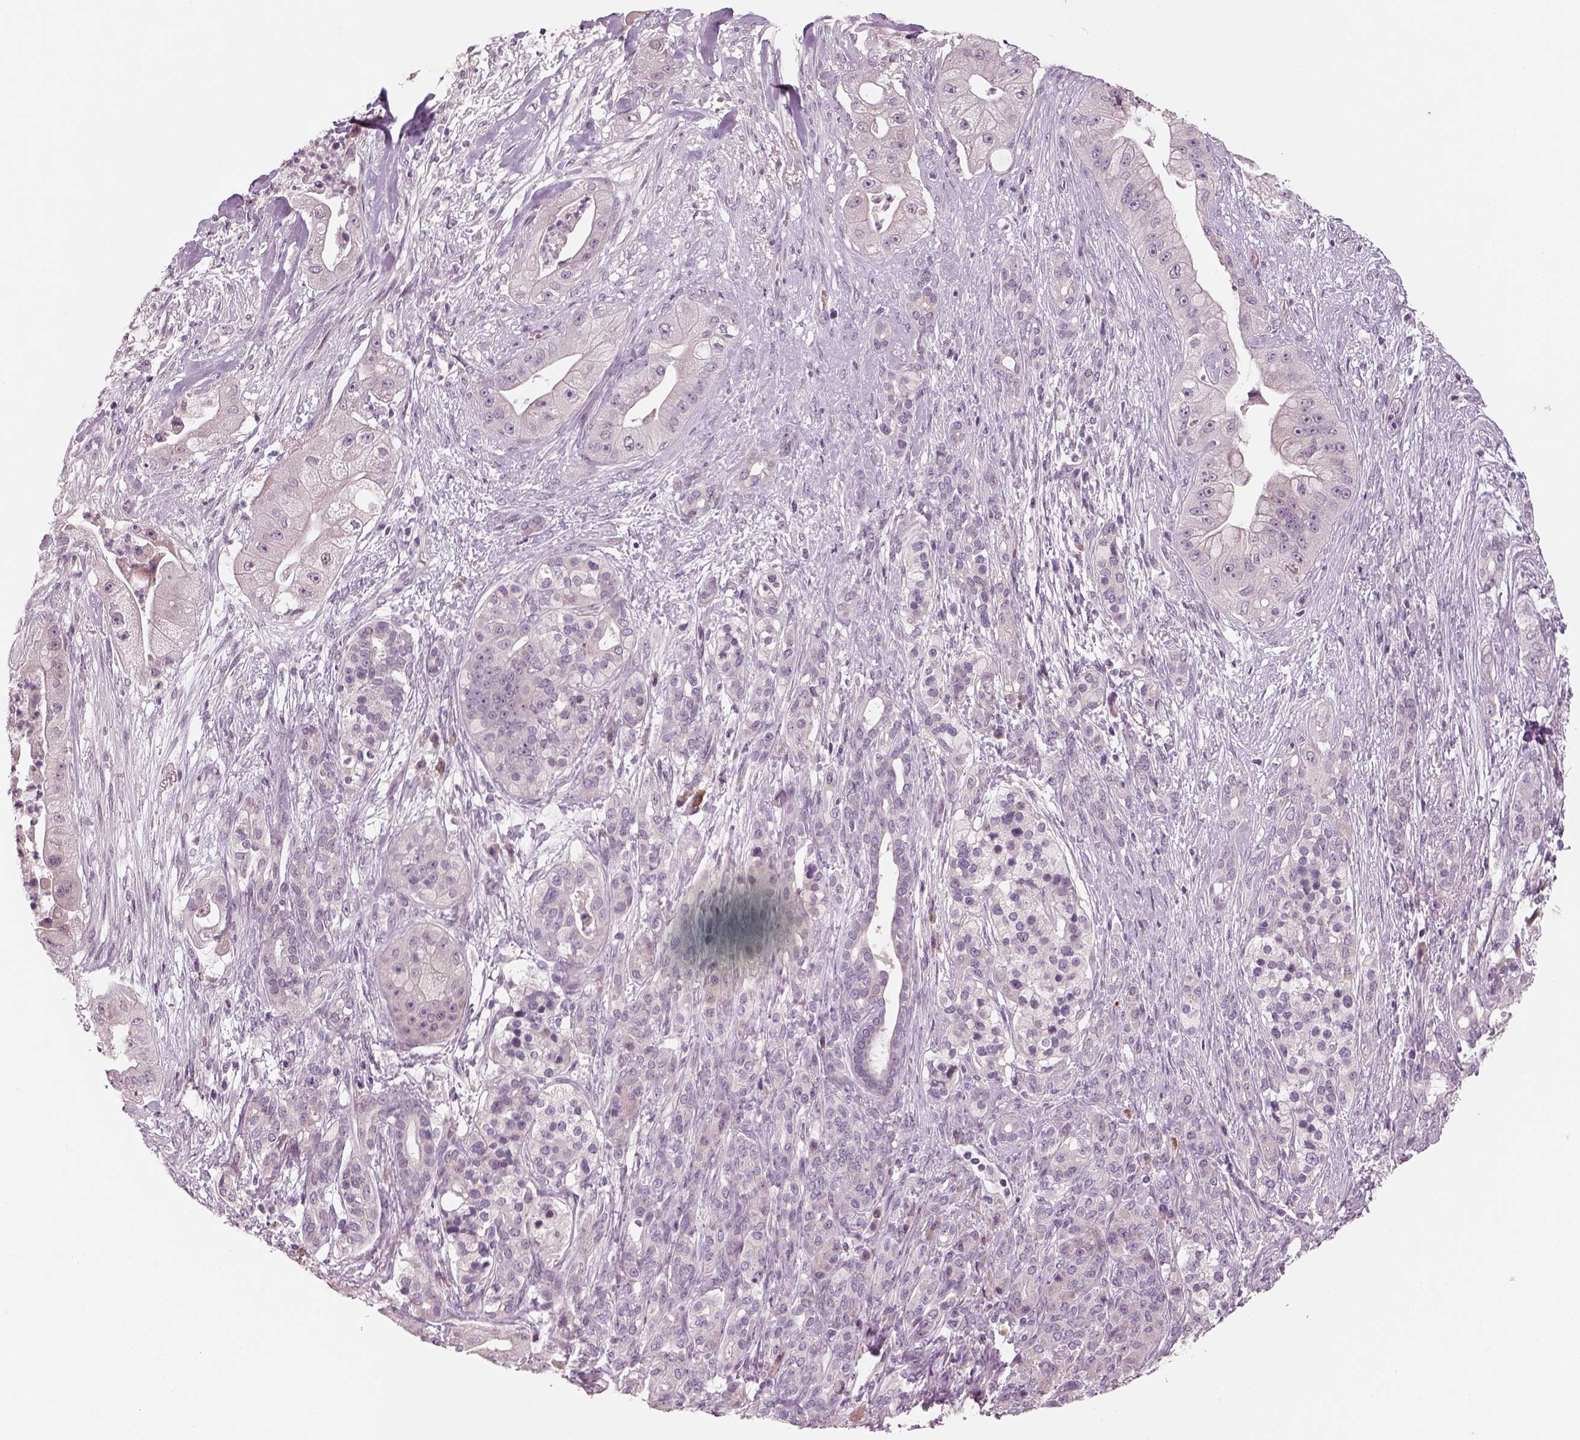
{"staining": {"intensity": "negative", "quantity": "none", "location": "none"}, "tissue": "pancreatic cancer", "cell_type": "Tumor cells", "image_type": "cancer", "snomed": [{"axis": "morphology", "description": "Normal tissue, NOS"}, {"axis": "morphology", "description": "Inflammation, NOS"}, {"axis": "morphology", "description": "Adenocarcinoma, NOS"}, {"axis": "topography", "description": "Pancreas"}], "caption": "Human pancreatic cancer (adenocarcinoma) stained for a protein using immunohistochemistry exhibits no staining in tumor cells.", "gene": "PENK", "patient": {"sex": "male", "age": 57}}